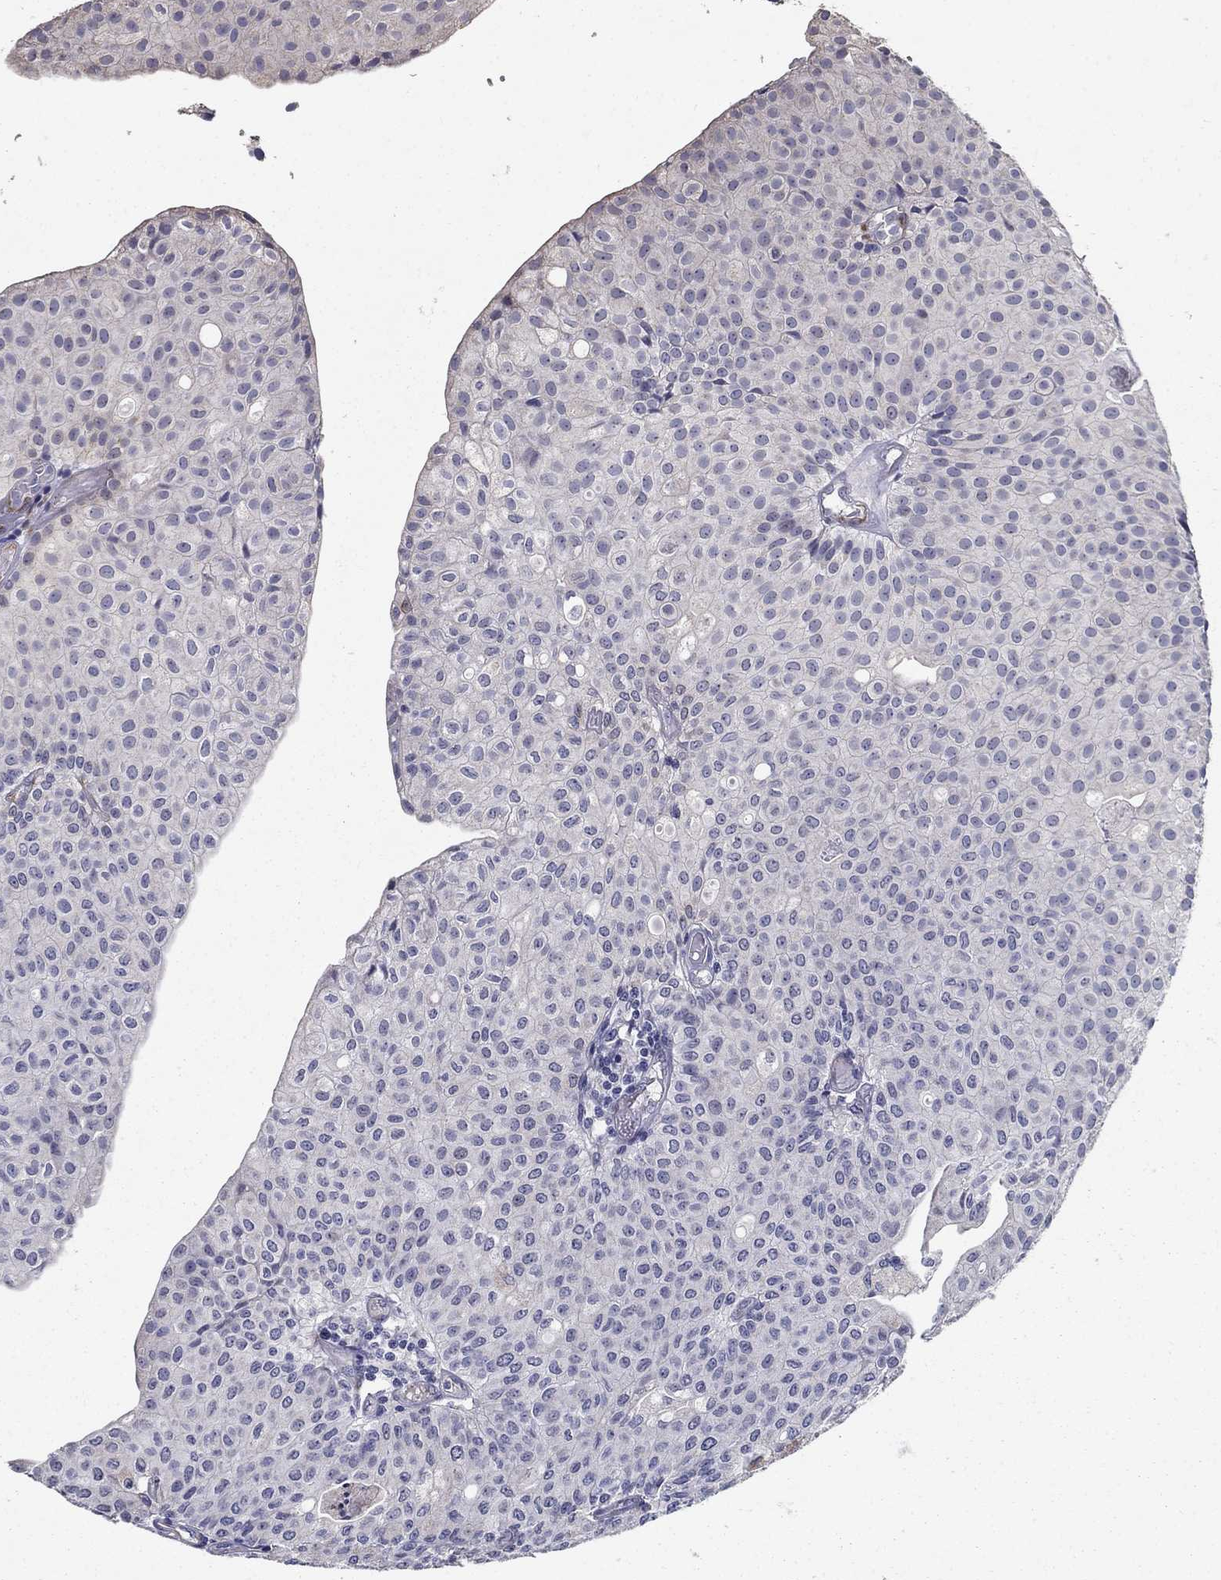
{"staining": {"intensity": "negative", "quantity": "none", "location": "none"}, "tissue": "urothelial cancer", "cell_type": "Tumor cells", "image_type": "cancer", "snomed": [{"axis": "morphology", "description": "Urothelial carcinoma, Low grade"}, {"axis": "topography", "description": "Urinary bladder"}], "caption": "High magnification brightfield microscopy of low-grade urothelial carcinoma stained with DAB (brown) and counterstained with hematoxylin (blue): tumor cells show no significant positivity.", "gene": "LACTB2", "patient": {"sex": "male", "age": 89}}